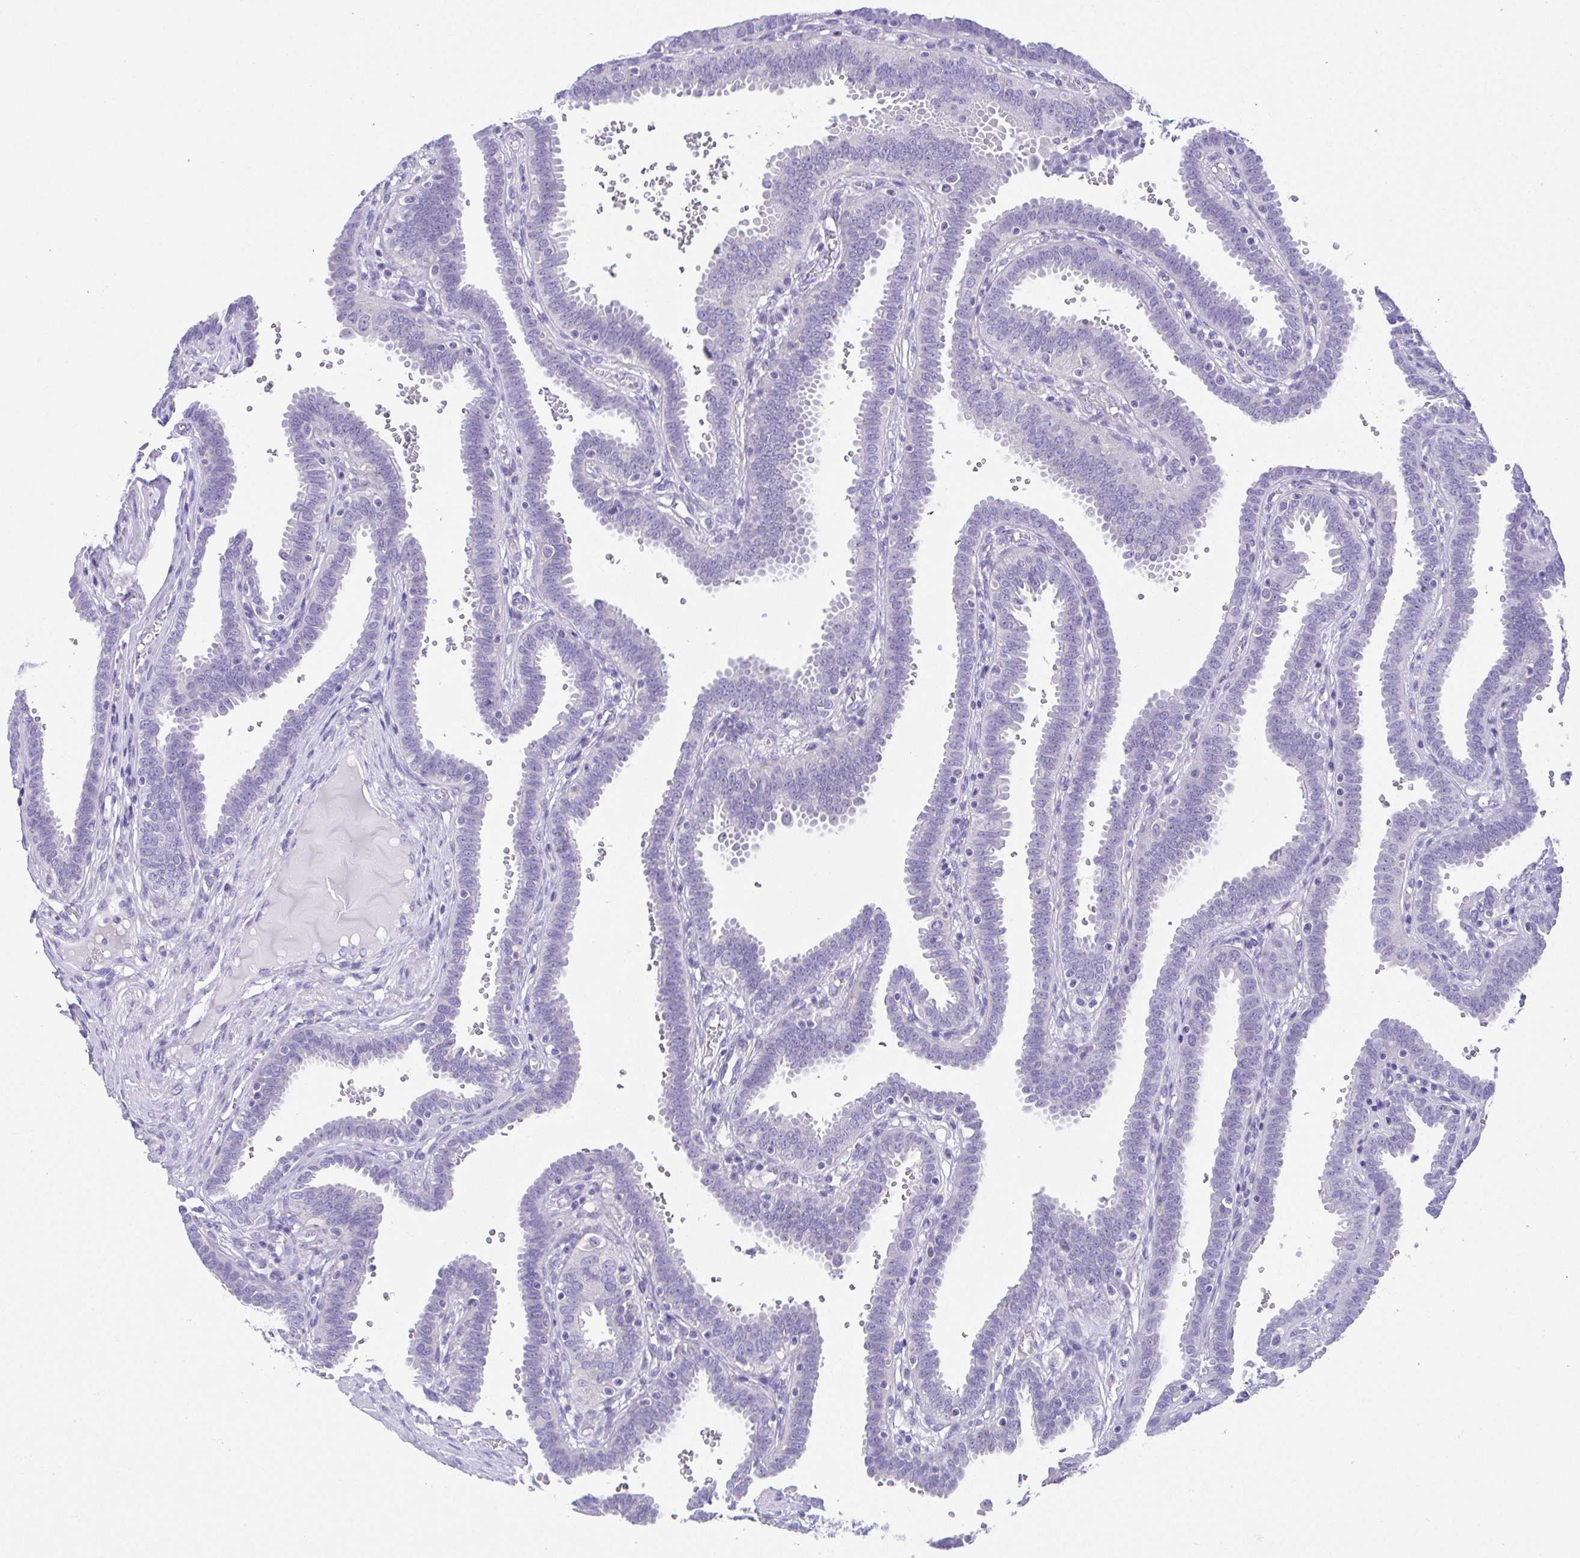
{"staining": {"intensity": "negative", "quantity": "none", "location": "none"}, "tissue": "fallopian tube", "cell_type": "Glandular cells", "image_type": "normal", "snomed": [{"axis": "morphology", "description": "Normal tissue, NOS"}, {"axis": "topography", "description": "Fallopian tube"}], "caption": "High magnification brightfield microscopy of normal fallopian tube stained with DAB (3,3'-diaminobenzidine) (brown) and counterstained with hematoxylin (blue): glandular cells show no significant positivity. (IHC, brightfield microscopy, high magnification).", "gene": "LUZP4", "patient": {"sex": "female", "age": 37}}